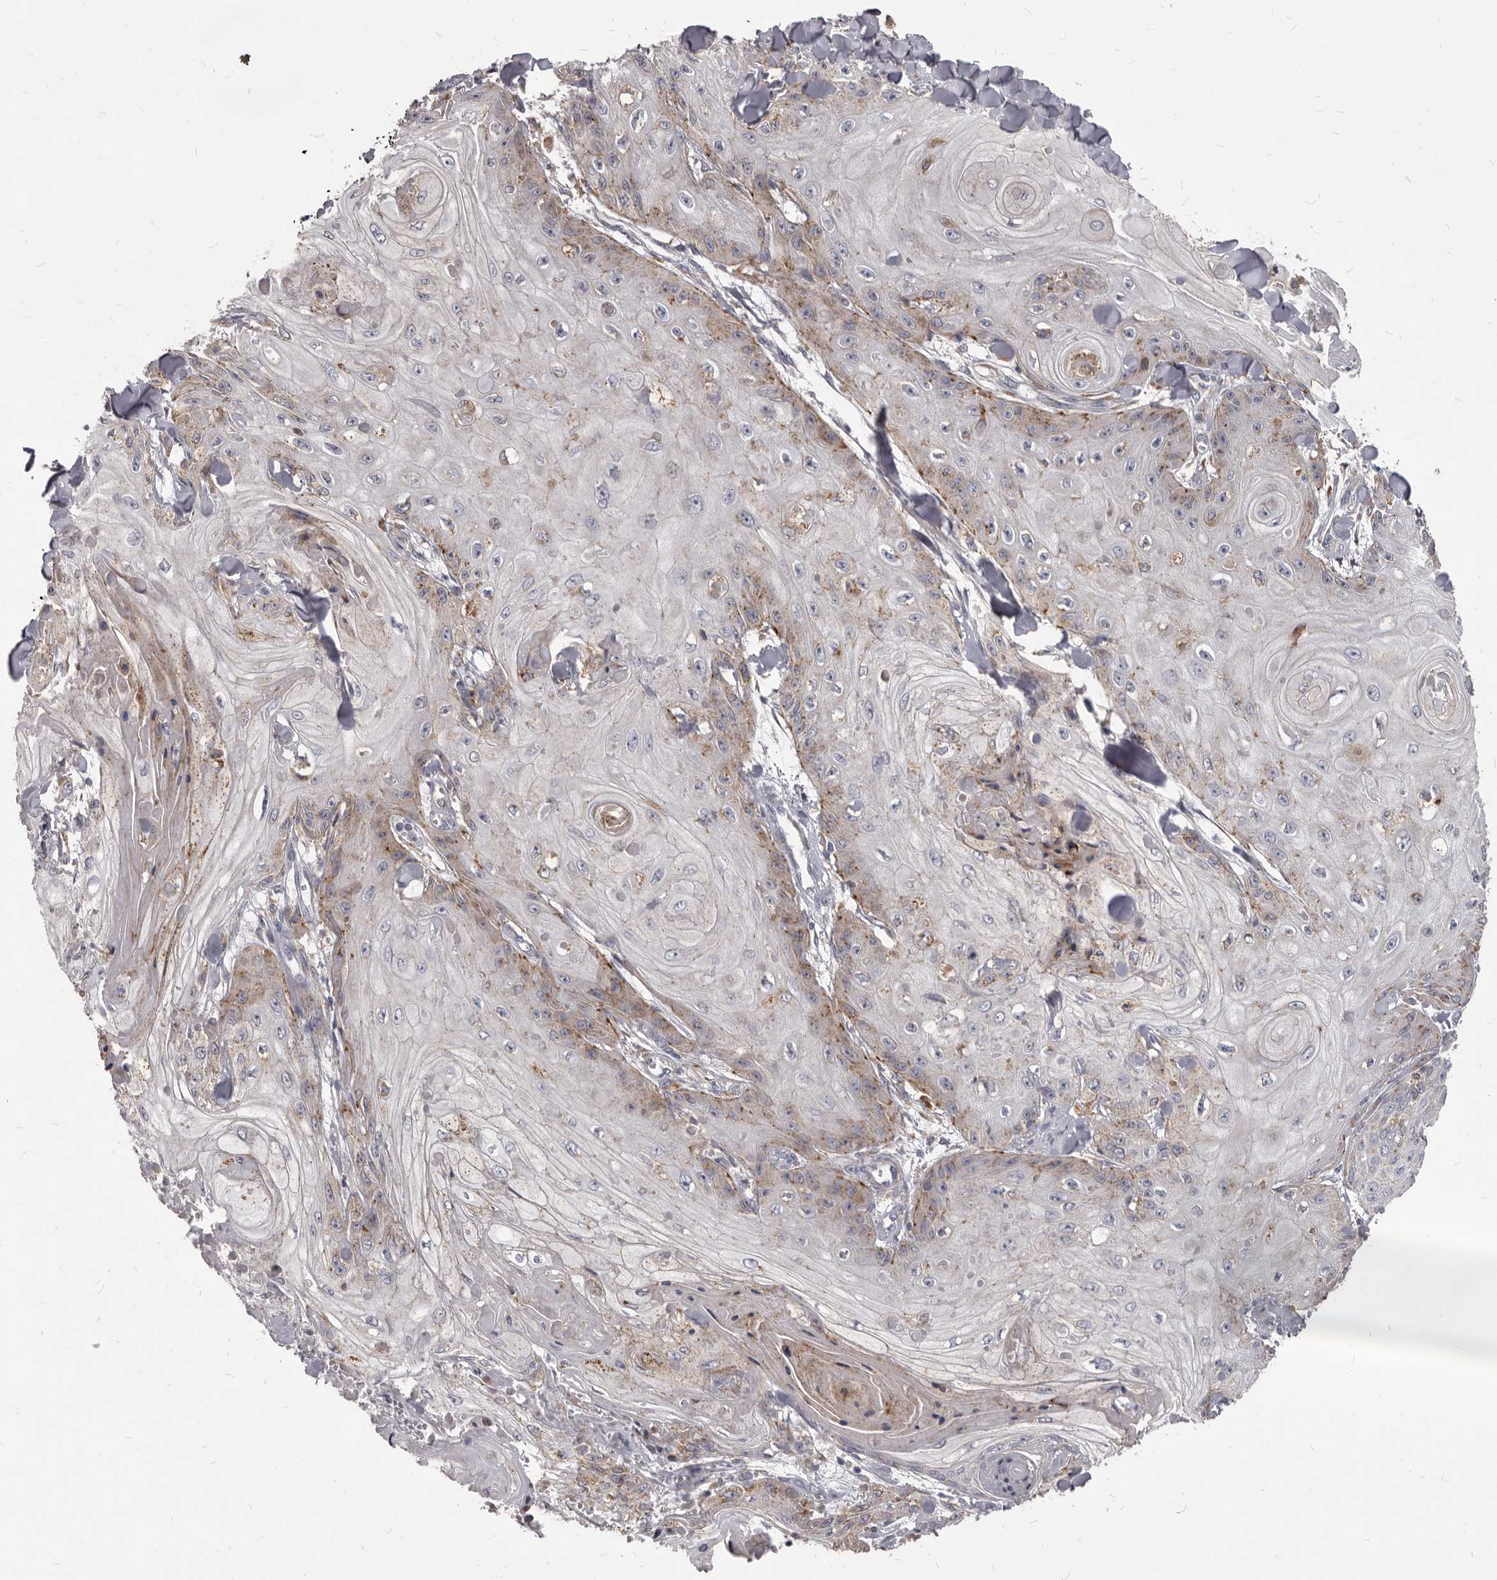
{"staining": {"intensity": "weak", "quantity": "<25%", "location": "cytoplasmic/membranous"}, "tissue": "skin cancer", "cell_type": "Tumor cells", "image_type": "cancer", "snomed": [{"axis": "morphology", "description": "Squamous cell carcinoma, NOS"}, {"axis": "topography", "description": "Skin"}], "caption": "This is a photomicrograph of immunohistochemistry staining of skin cancer (squamous cell carcinoma), which shows no expression in tumor cells. (Stains: DAB (3,3'-diaminobenzidine) immunohistochemistry with hematoxylin counter stain, Microscopy: brightfield microscopy at high magnification).", "gene": "PI4K2A", "patient": {"sex": "male", "age": 74}}